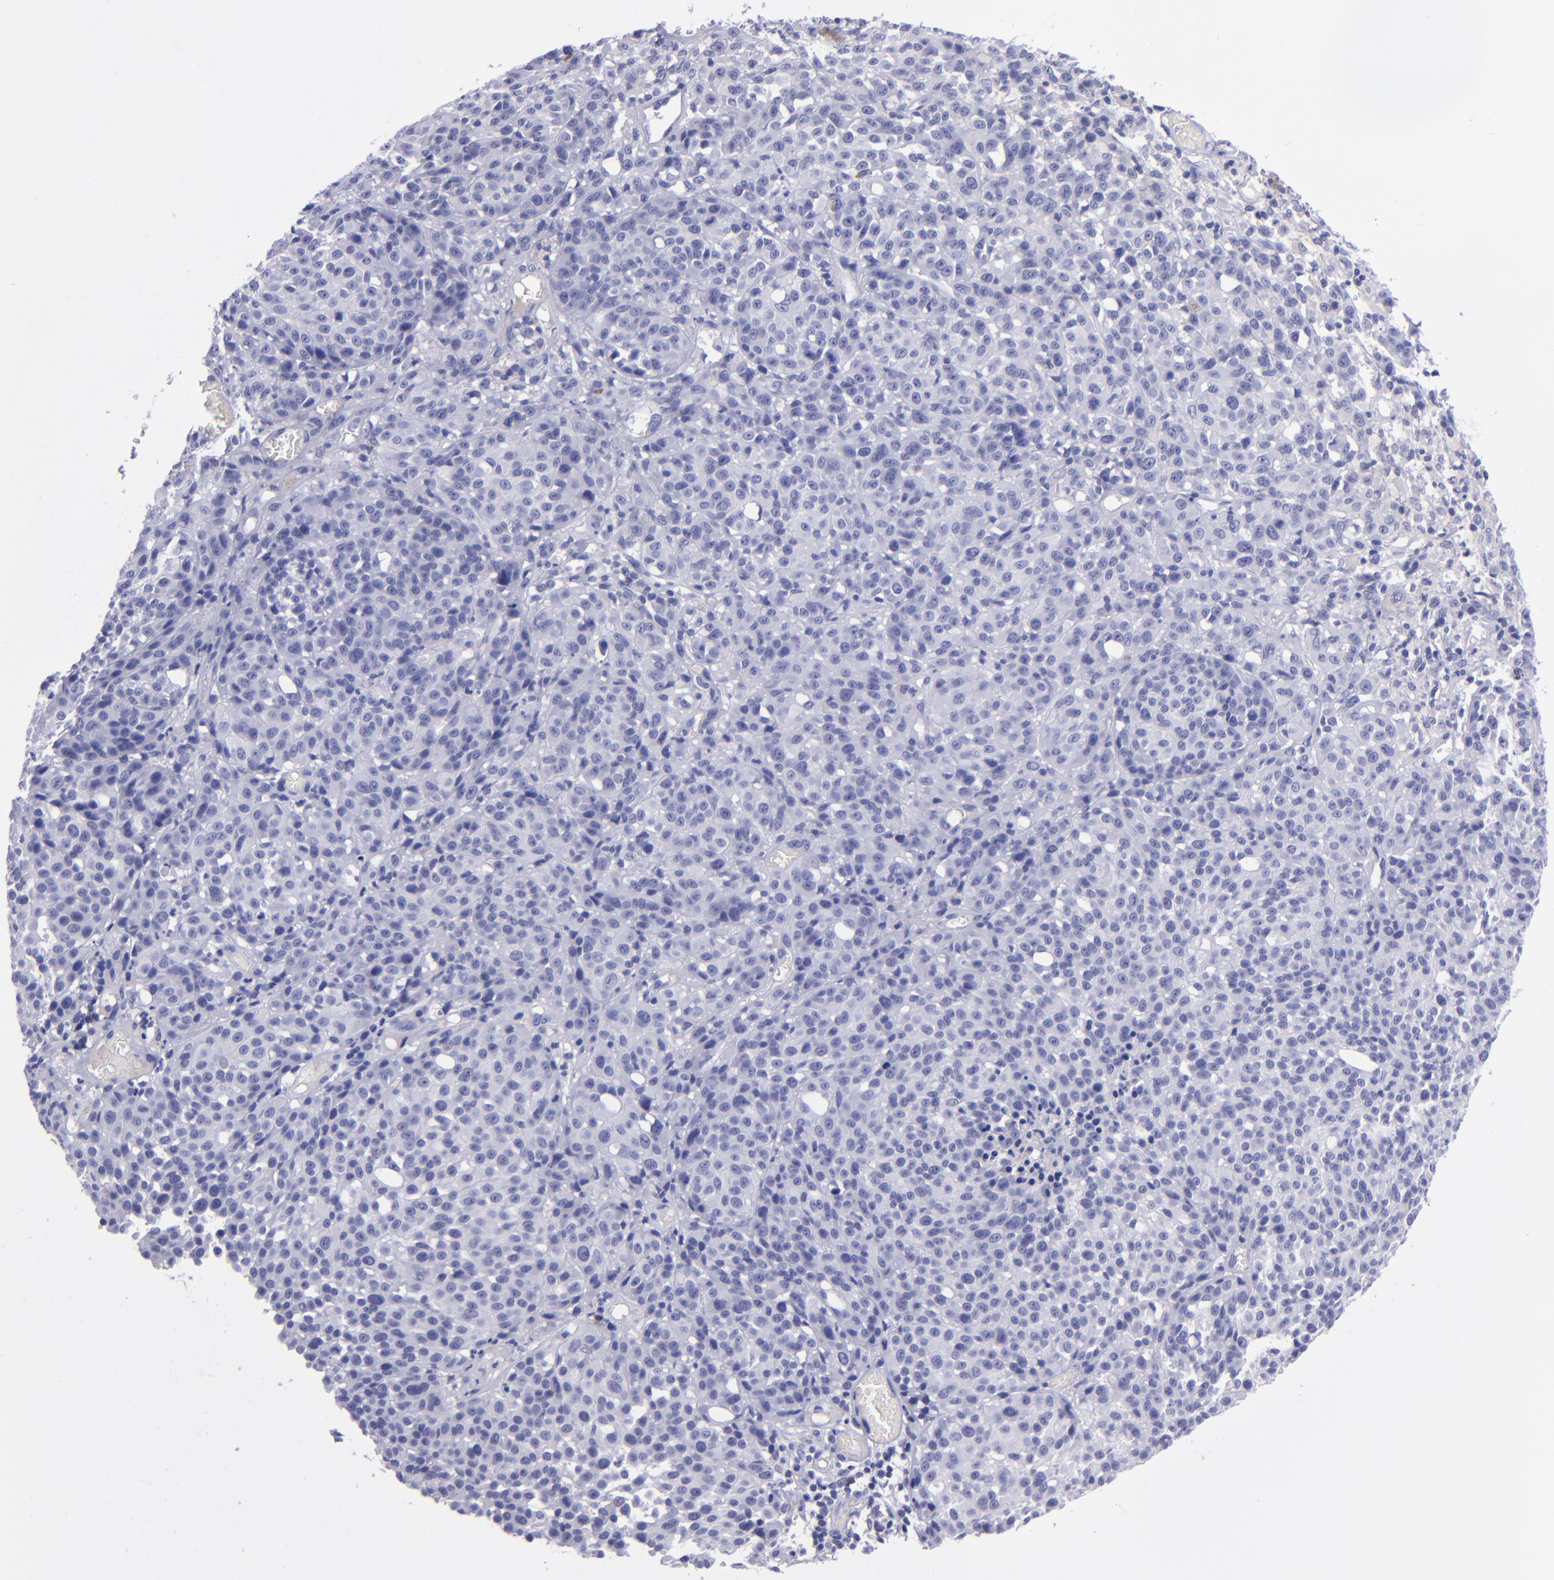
{"staining": {"intensity": "negative", "quantity": "none", "location": "none"}, "tissue": "melanoma", "cell_type": "Tumor cells", "image_type": "cancer", "snomed": [{"axis": "morphology", "description": "Malignant melanoma, NOS"}, {"axis": "topography", "description": "Skin"}], "caption": "A high-resolution histopathology image shows immunohistochemistry (IHC) staining of malignant melanoma, which displays no significant expression in tumor cells.", "gene": "CD37", "patient": {"sex": "female", "age": 49}}